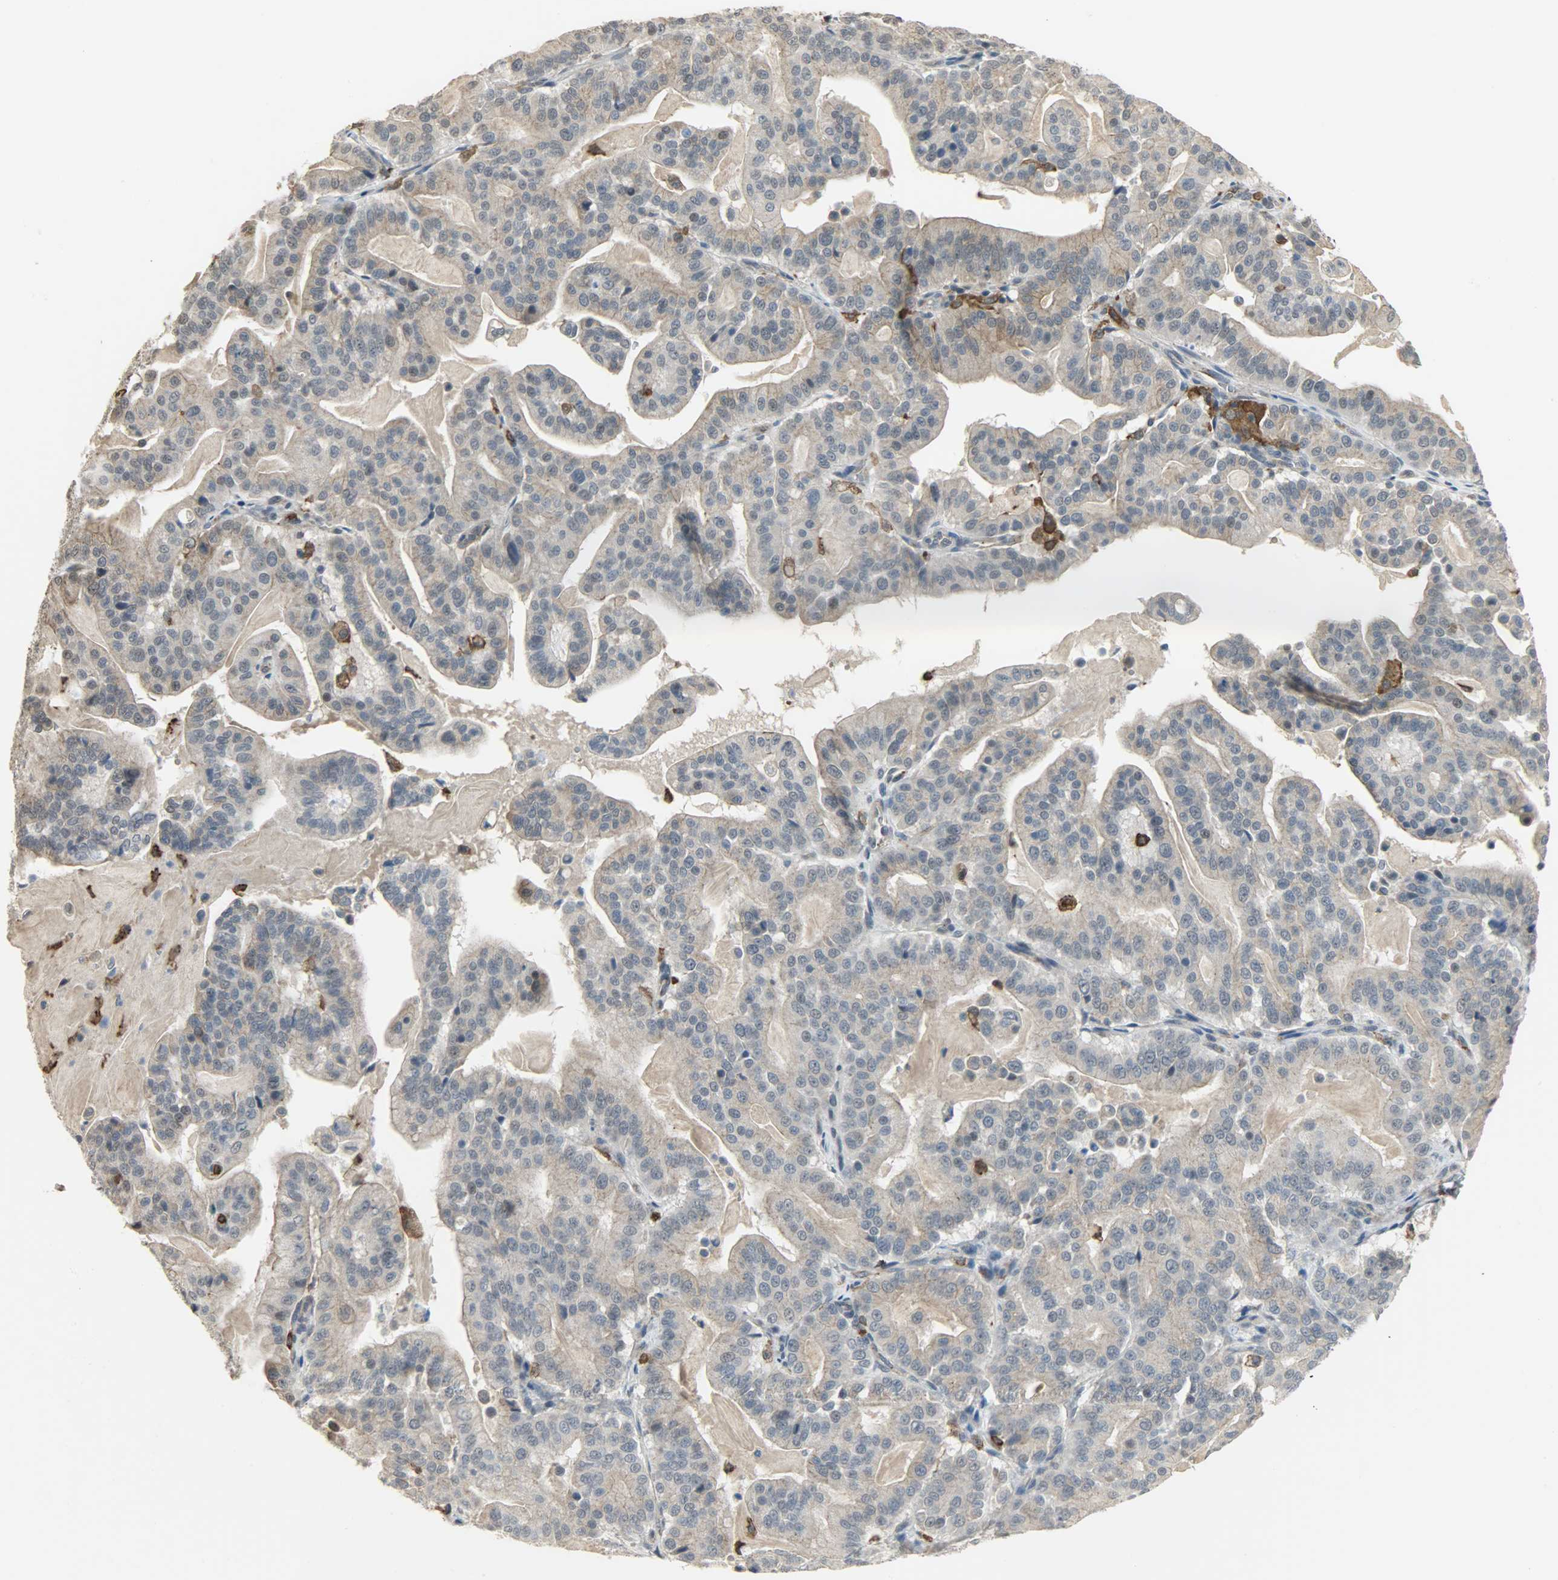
{"staining": {"intensity": "weak", "quantity": "25%-75%", "location": "cytoplasmic/membranous"}, "tissue": "pancreatic cancer", "cell_type": "Tumor cells", "image_type": "cancer", "snomed": [{"axis": "morphology", "description": "Adenocarcinoma, NOS"}, {"axis": "topography", "description": "Pancreas"}], "caption": "High-magnification brightfield microscopy of pancreatic adenocarcinoma stained with DAB (brown) and counterstained with hematoxylin (blue). tumor cells exhibit weak cytoplasmic/membranous positivity is present in approximately25%-75% of cells. (DAB IHC, brown staining for protein, blue staining for nuclei).", "gene": "SKAP2", "patient": {"sex": "male", "age": 63}}